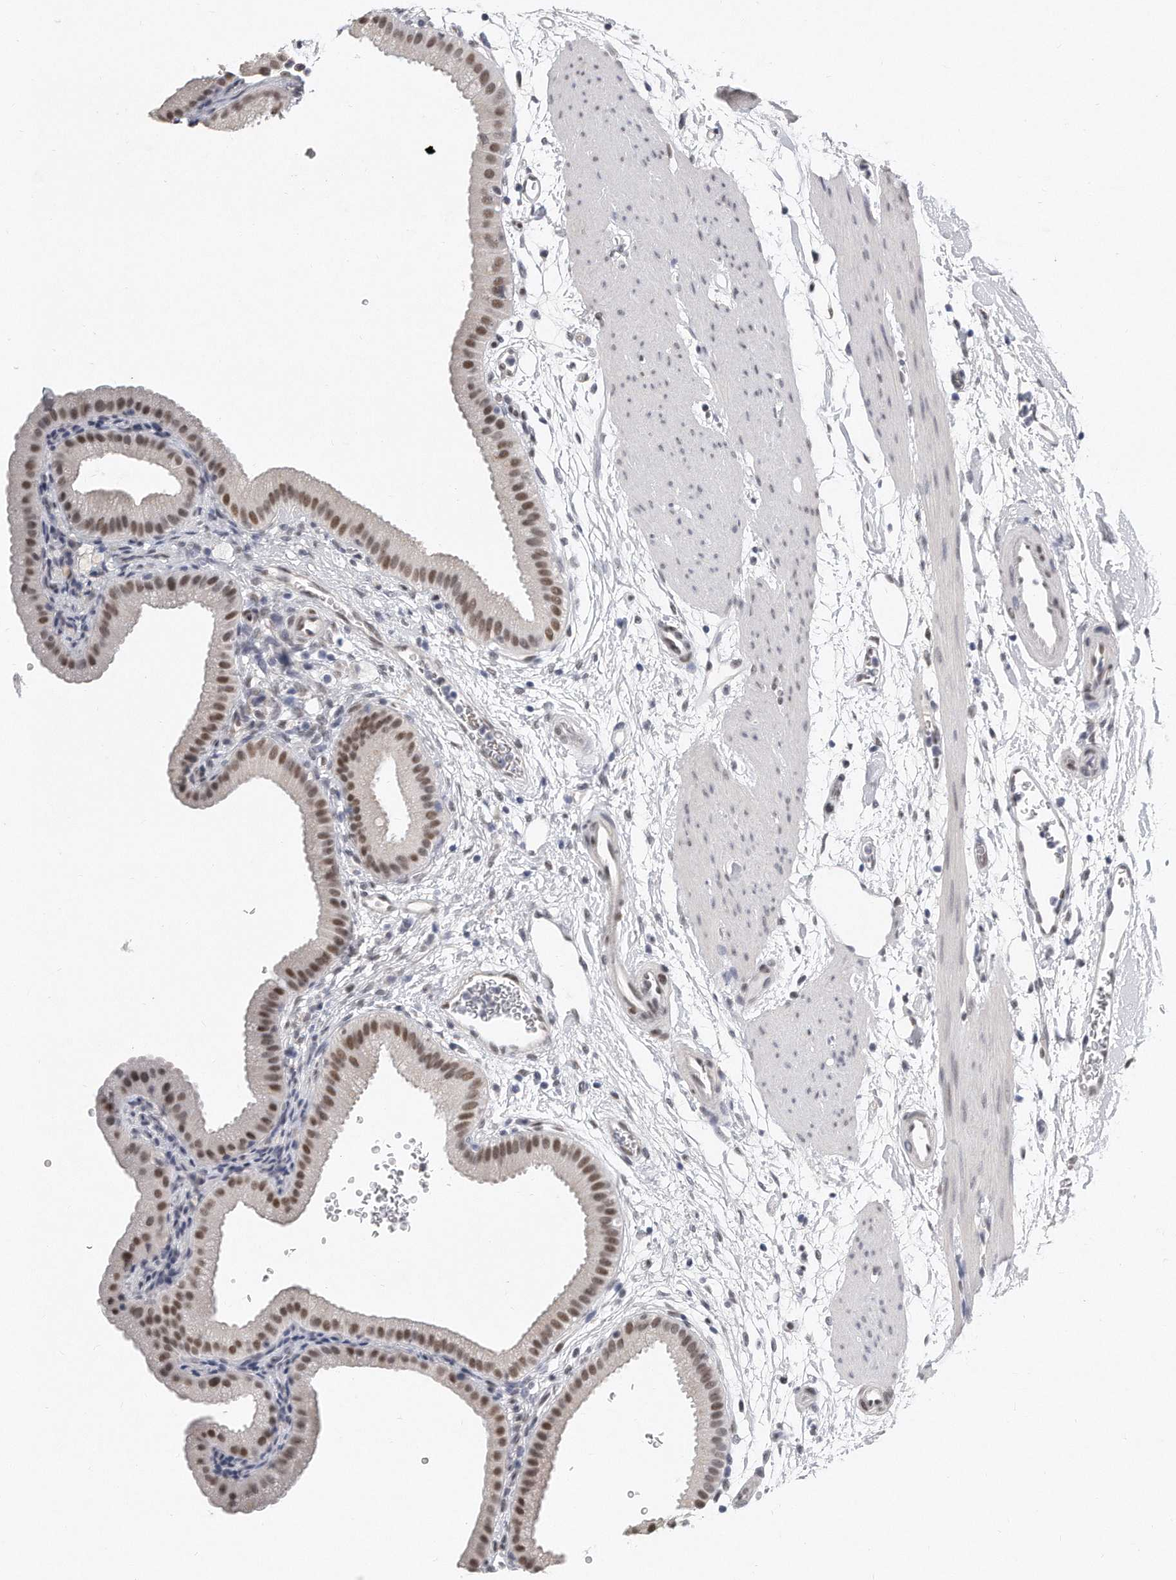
{"staining": {"intensity": "strong", "quantity": ">75%", "location": "nuclear"}, "tissue": "gallbladder", "cell_type": "Glandular cells", "image_type": "normal", "snomed": [{"axis": "morphology", "description": "Normal tissue, NOS"}, {"axis": "topography", "description": "Gallbladder"}], "caption": "Gallbladder stained with DAB immunohistochemistry reveals high levels of strong nuclear expression in about >75% of glandular cells. (DAB = brown stain, brightfield microscopy at high magnification).", "gene": "CTBP2", "patient": {"sex": "female", "age": 64}}